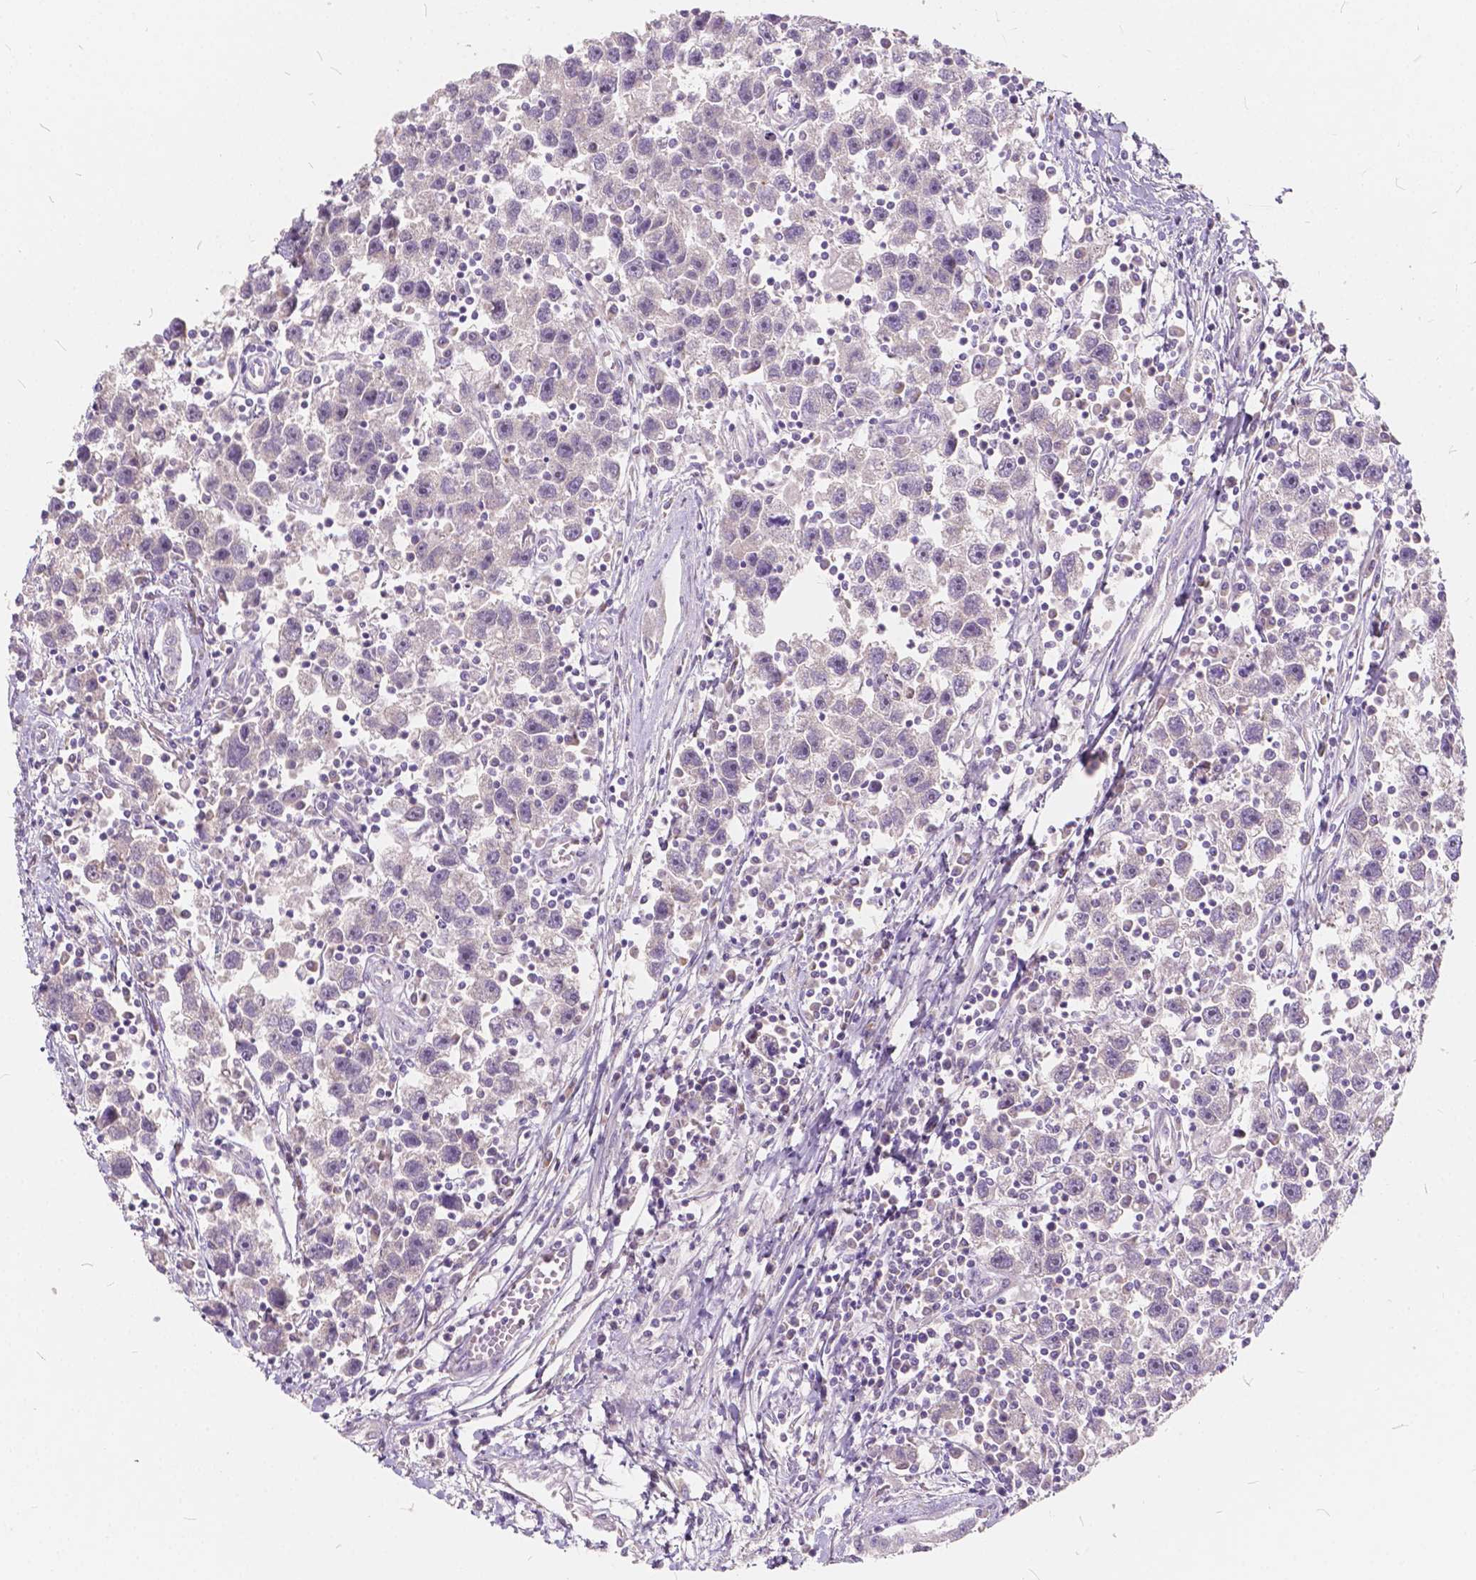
{"staining": {"intensity": "negative", "quantity": "none", "location": "none"}, "tissue": "testis cancer", "cell_type": "Tumor cells", "image_type": "cancer", "snomed": [{"axis": "morphology", "description": "Seminoma, NOS"}, {"axis": "topography", "description": "Testis"}], "caption": "Immunohistochemistry histopathology image of testis cancer (seminoma) stained for a protein (brown), which exhibits no expression in tumor cells.", "gene": "SLC7A8", "patient": {"sex": "male", "age": 30}}